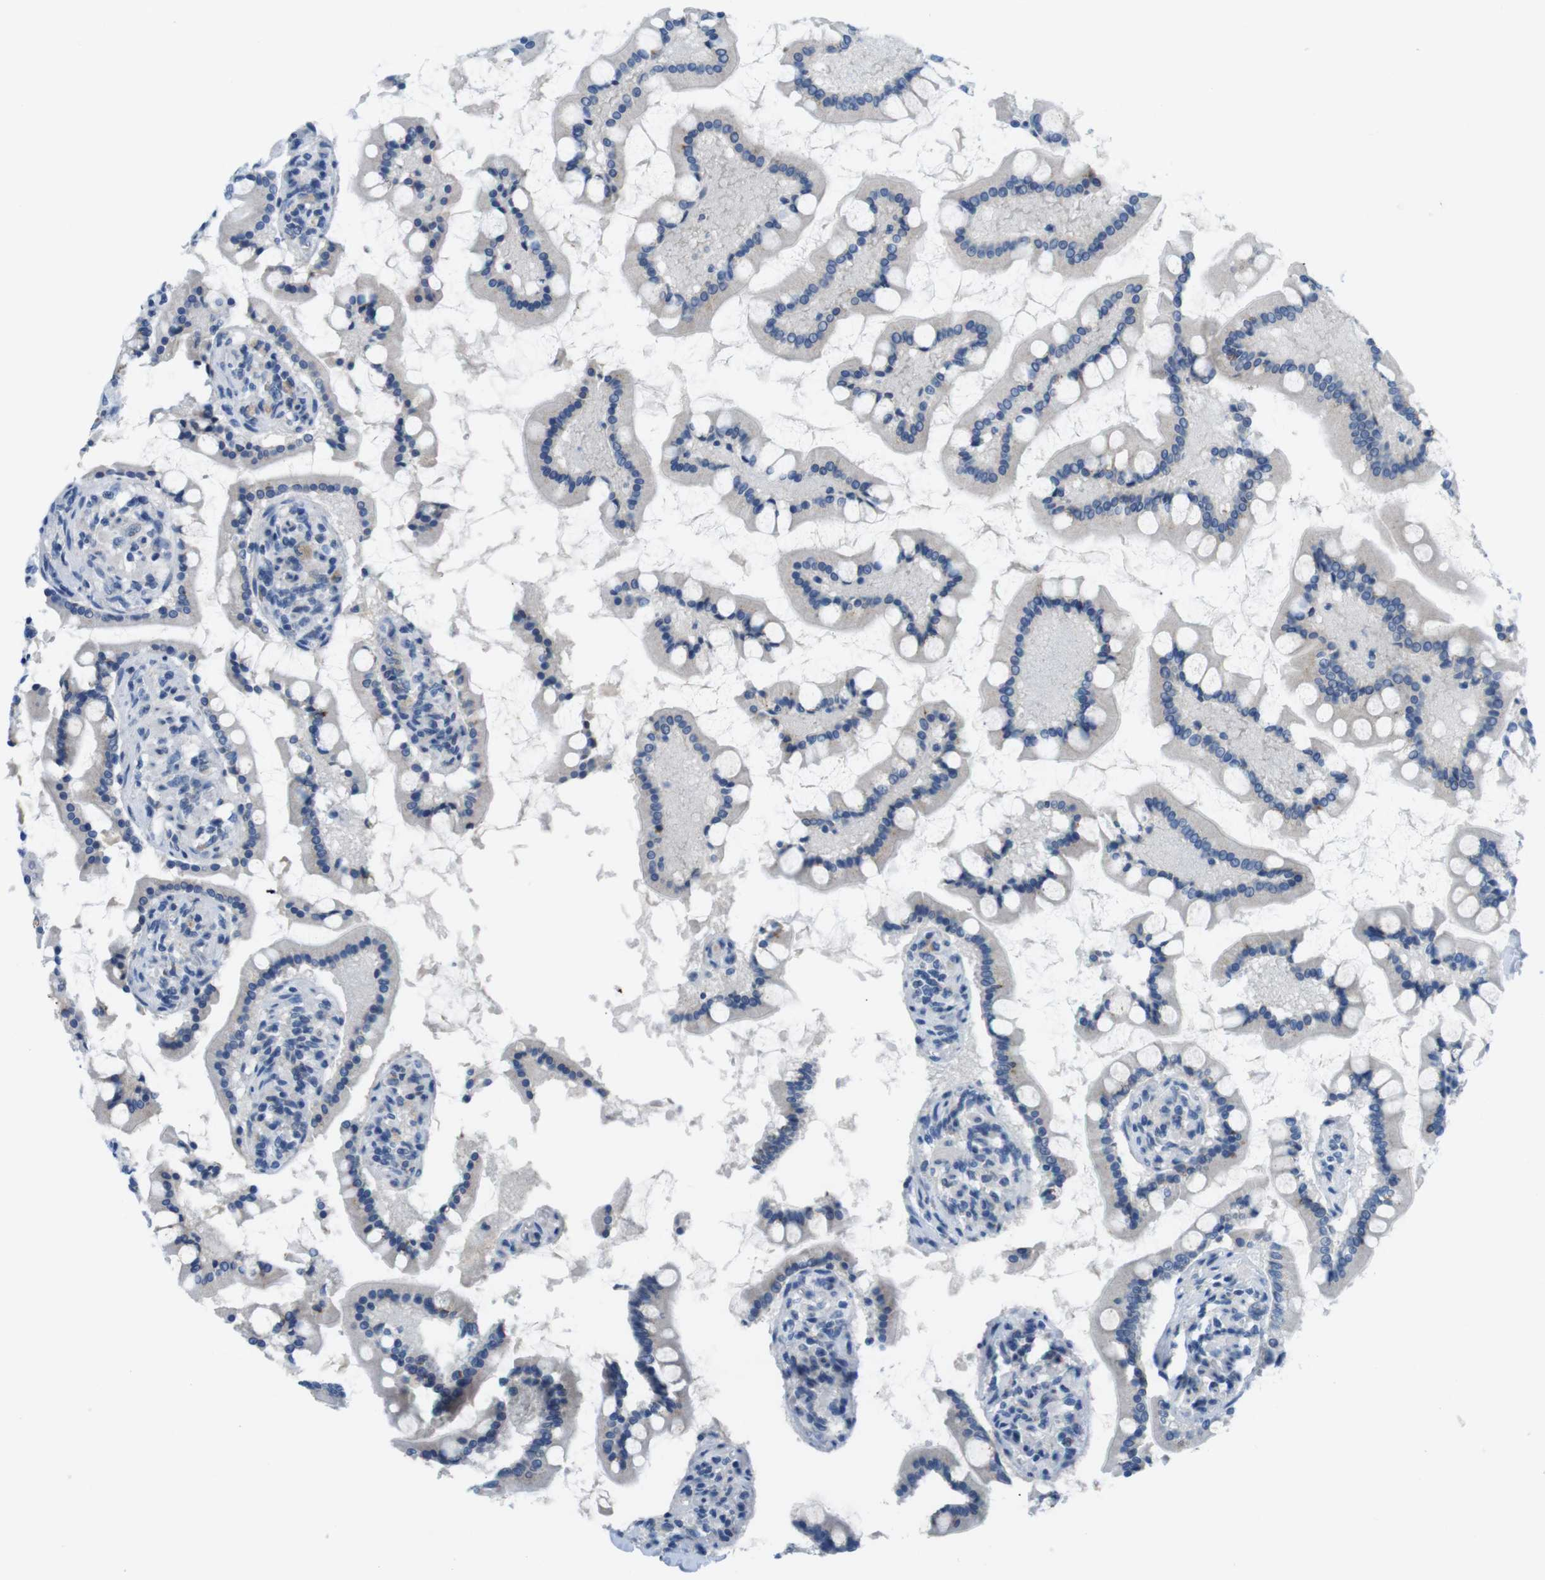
{"staining": {"intensity": "moderate", "quantity": "25%-75%", "location": "cytoplasmic/membranous"}, "tissue": "small intestine", "cell_type": "Glandular cells", "image_type": "normal", "snomed": [{"axis": "morphology", "description": "Normal tissue, NOS"}, {"axis": "topography", "description": "Small intestine"}], "caption": "Benign small intestine reveals moderate cytoplasmic/membranous expression in about 25%-75% of glandular cells, visualized by immunohistochemistry. (IHC, brightfield microscopy, high magnification).", "gene": "GOLGA2", "patient": {"sex": "male", "age": 41}}